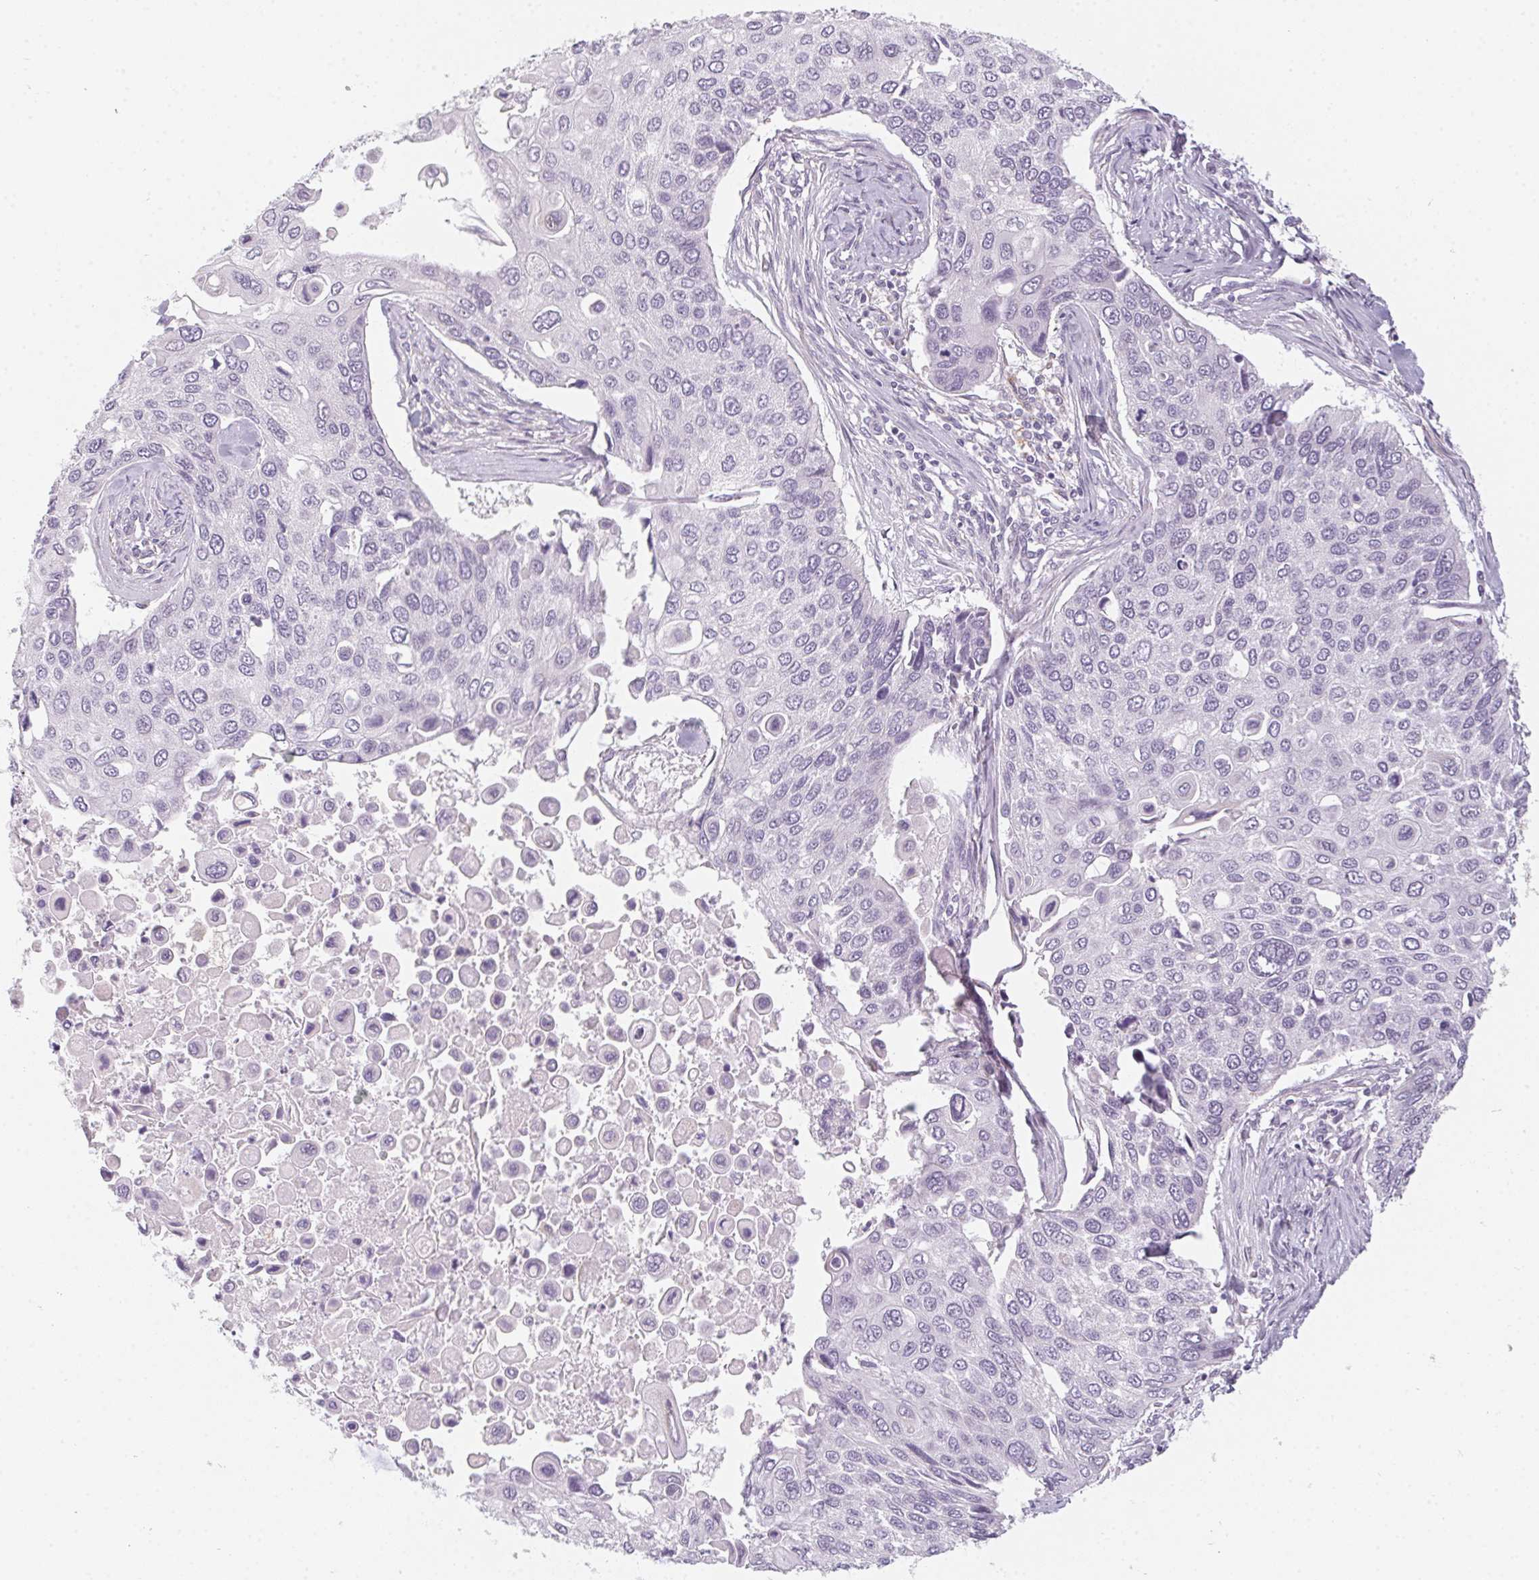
{"staining": {"intensity": "negative", "quantity": "none", "location": "none"}, "tissue": "lung cancer", "cell_type": "Tumor cells", "image_type": "cancer", "snomed": [{"axis": "morphology", "description": "Squamous cell carcinoma, NOS"}, {"axis": "morphology", "description": "Squamous cell carcinoma, metastatic, NOS"}, {"axis": "topography", "description": "Lung"}], "caption": "High magnification brightfield microscopy of lung cancer stained with DAB (3,3'-diaminobenzidine) (brown) and counterstained with hematoxylin (blue): tumor cells show no significant positivity. (Brightfield microscopy of DAB (3,3'-diaminobenzidine) immunohistochemistry at high magnification).", "gene": "PRPH", "patient": {"sex": "male", "age": 63}}